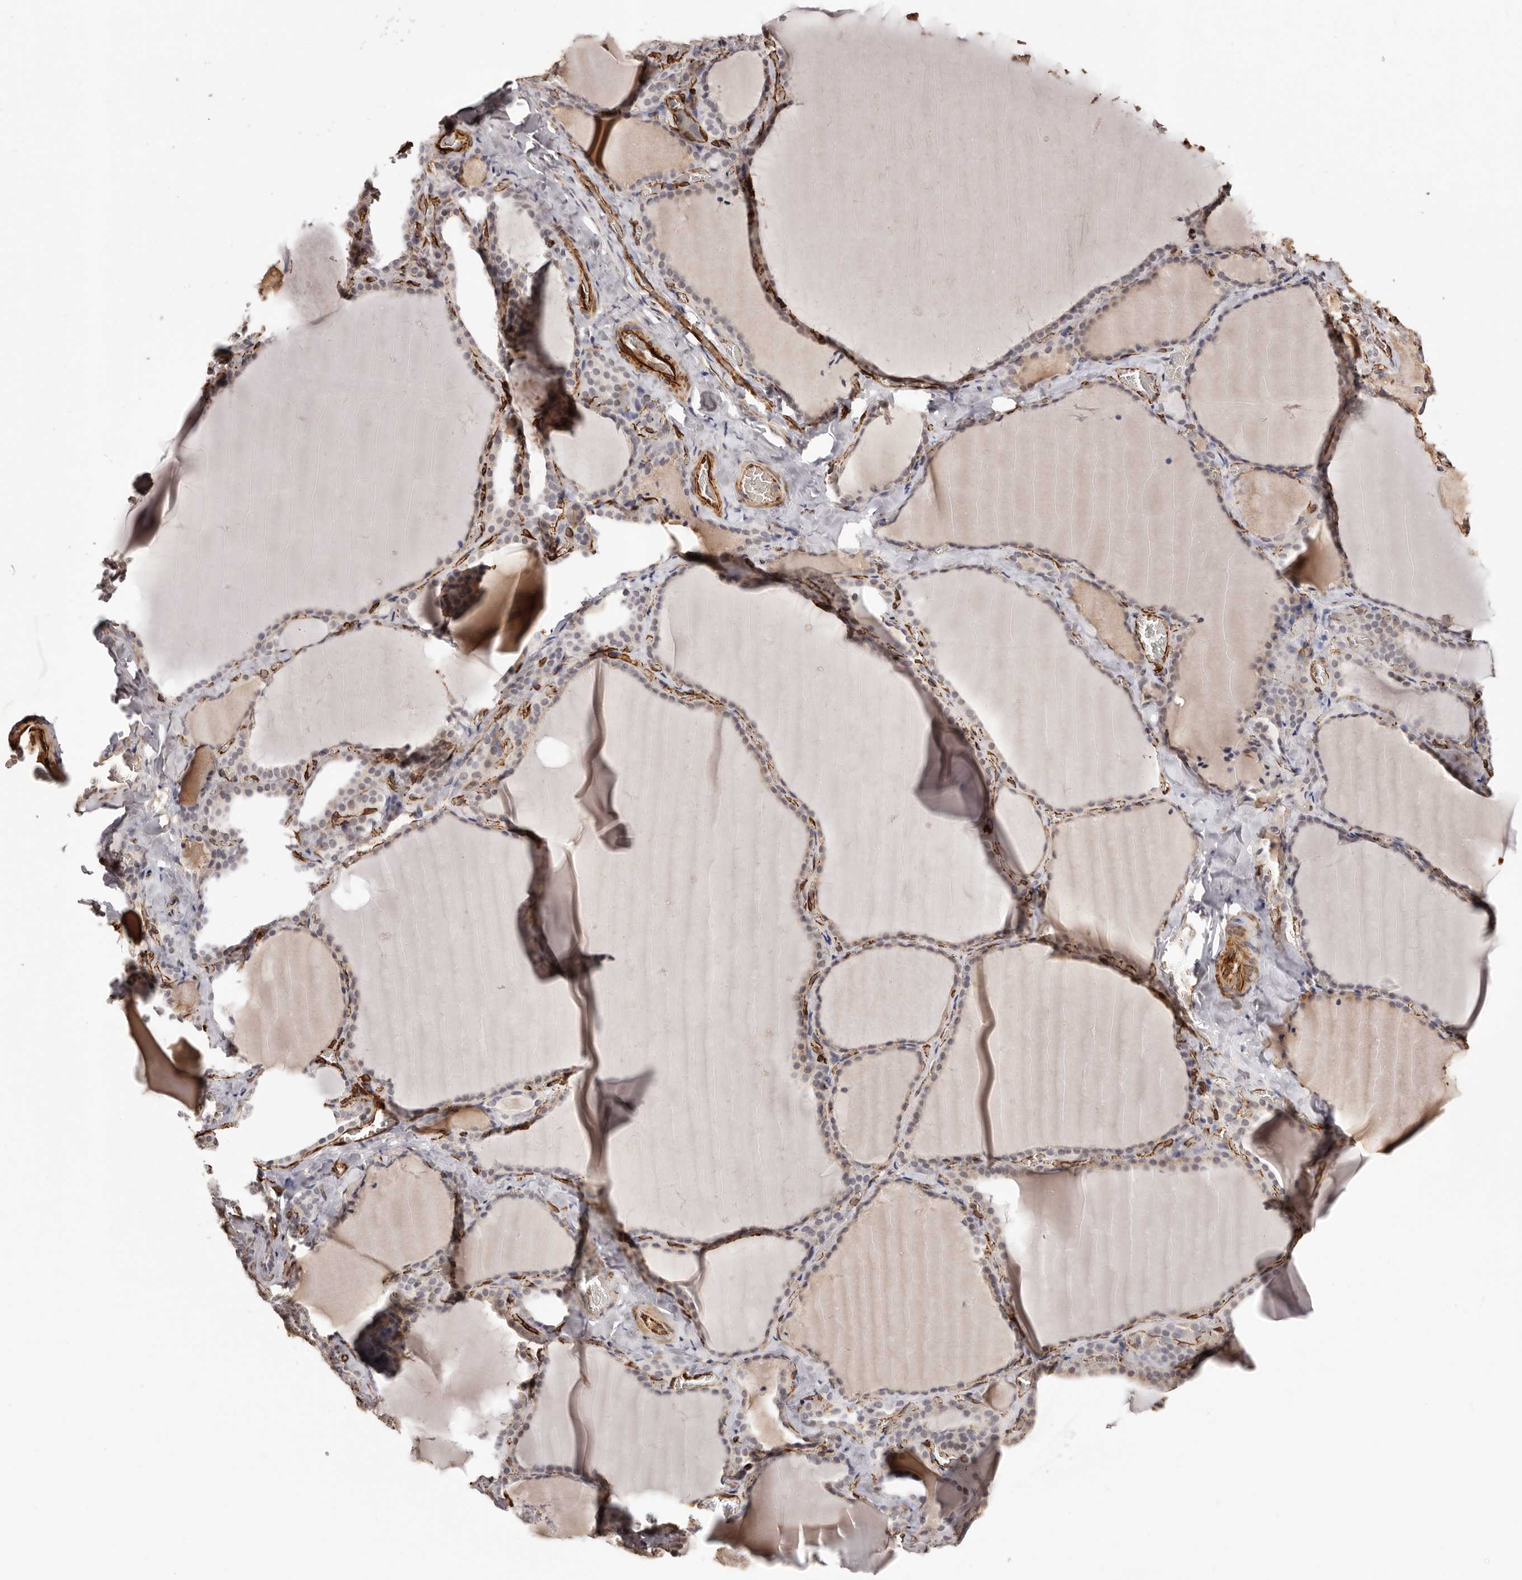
{"staining": {"intensity": "weak", "quantity": "<25%", "location": "cytoplasmic/membranous"}, "tissue": "thyroid gland", "cell_type": "Glandular cells", "image_type": "normal", "snomed": [{"axis": "morphology", "description": "Normal tissue, NOS"}, {"axis": "topography", "description": "Thyroid gland"}], "caption": "The immunohistochemistry image has no significant staining in glandular cells of thyroid gland.", "gene": "ZNF557", "patient": {"sex": "female", "age": 22}}